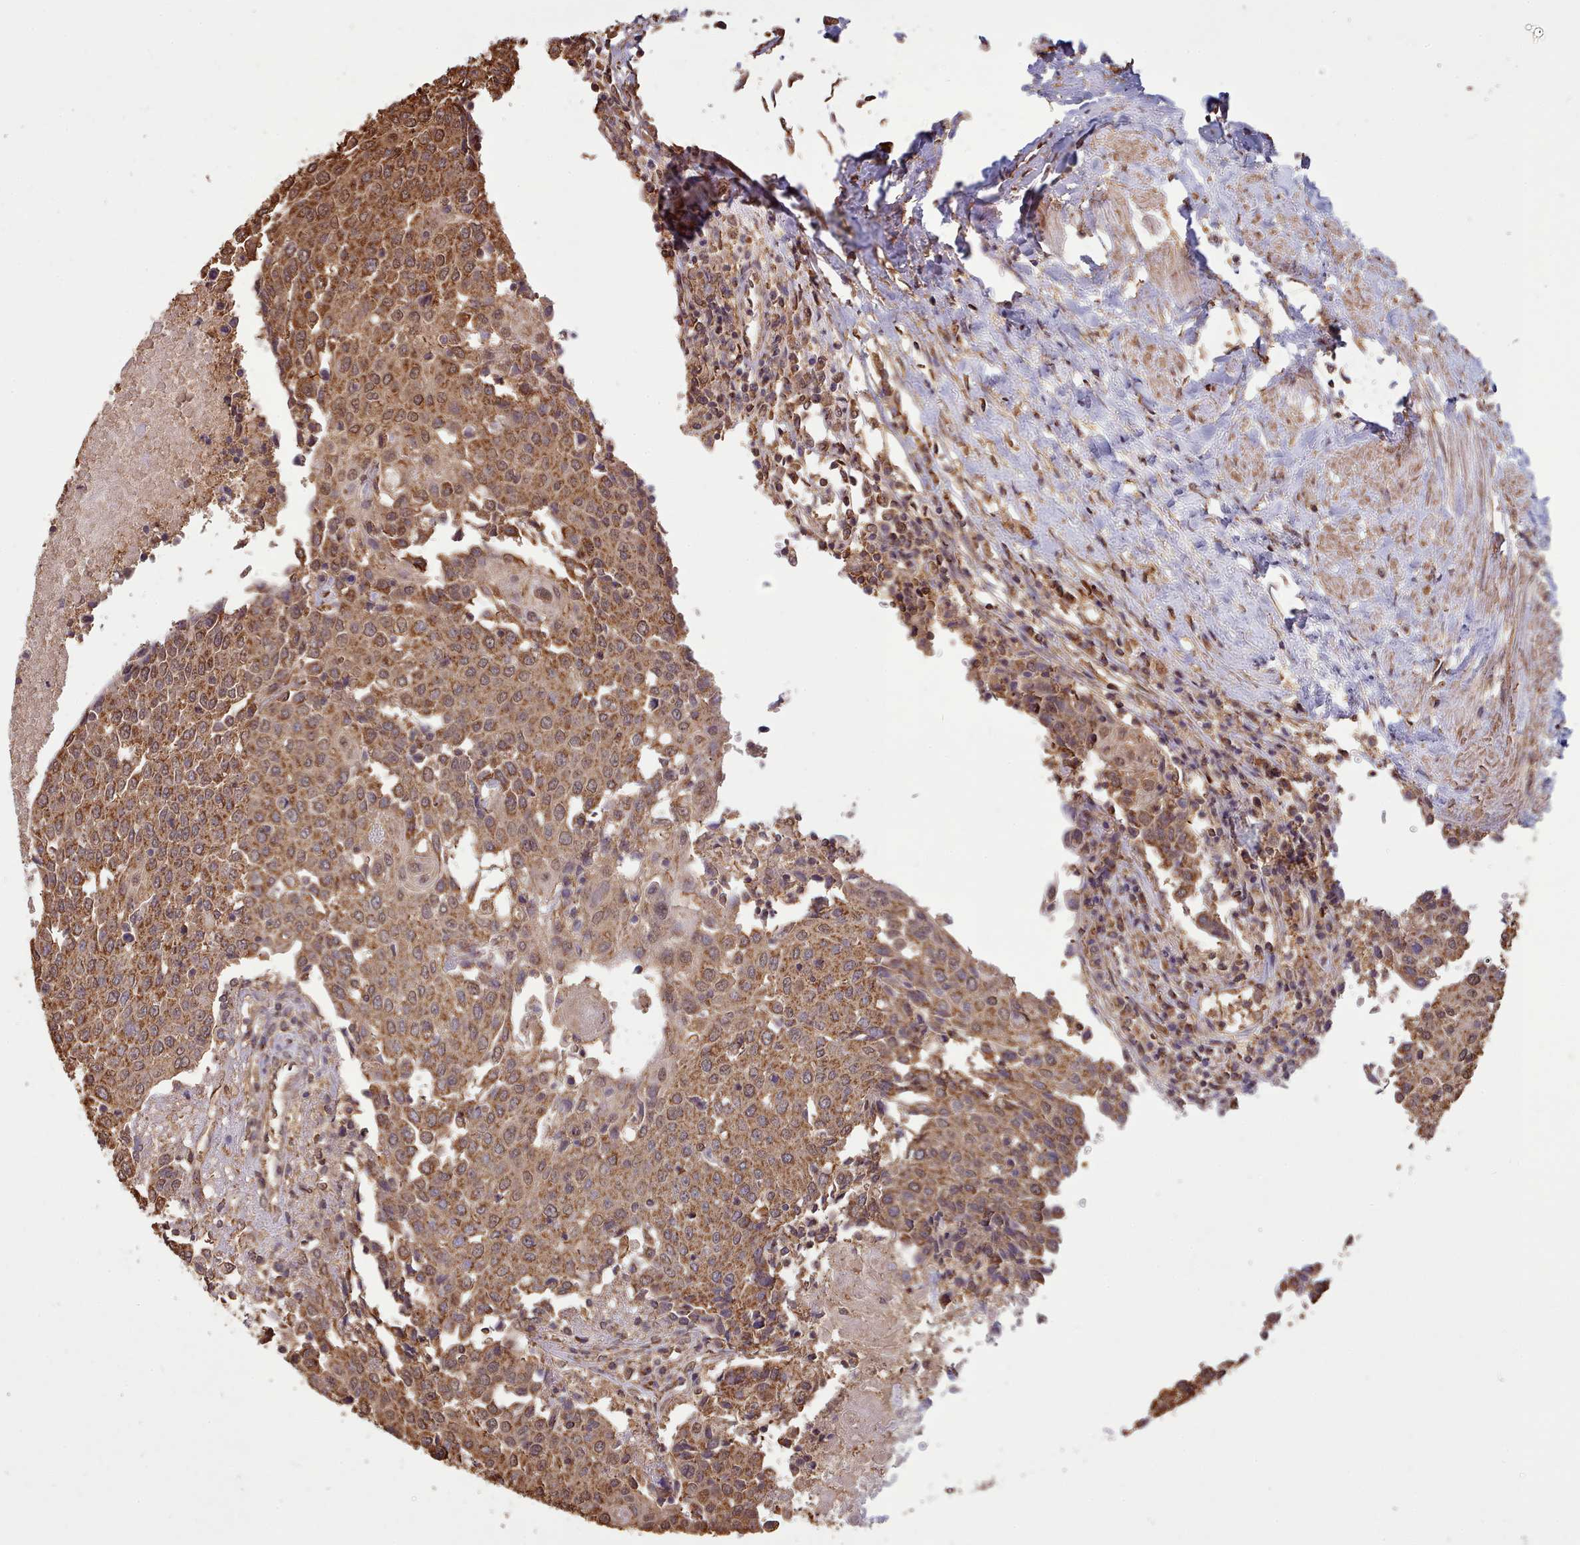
{"staining": {"intensity": "moderate", "quantity": ">75%", "location": "cytoplasmic/membranous,nuclear"}, "tissue": "urothelial cancer", "cell_type": "Tumor cells", "image_type": "cancer", "snomed": [{"axis": "morphology", "description": "Urothelial carcinoma, High grade"}, {"axis": "topography", "description": "Urinary bladder"}], "caption": "Urothelial carcinoma (high-grade) stained with a brown dye reveals moderate cytoplasmic/membranous and nuclear positive positivity in about >75% of tumor cells.", "gene": "METRN", "patient": {"sex": "female", "age": 85}}